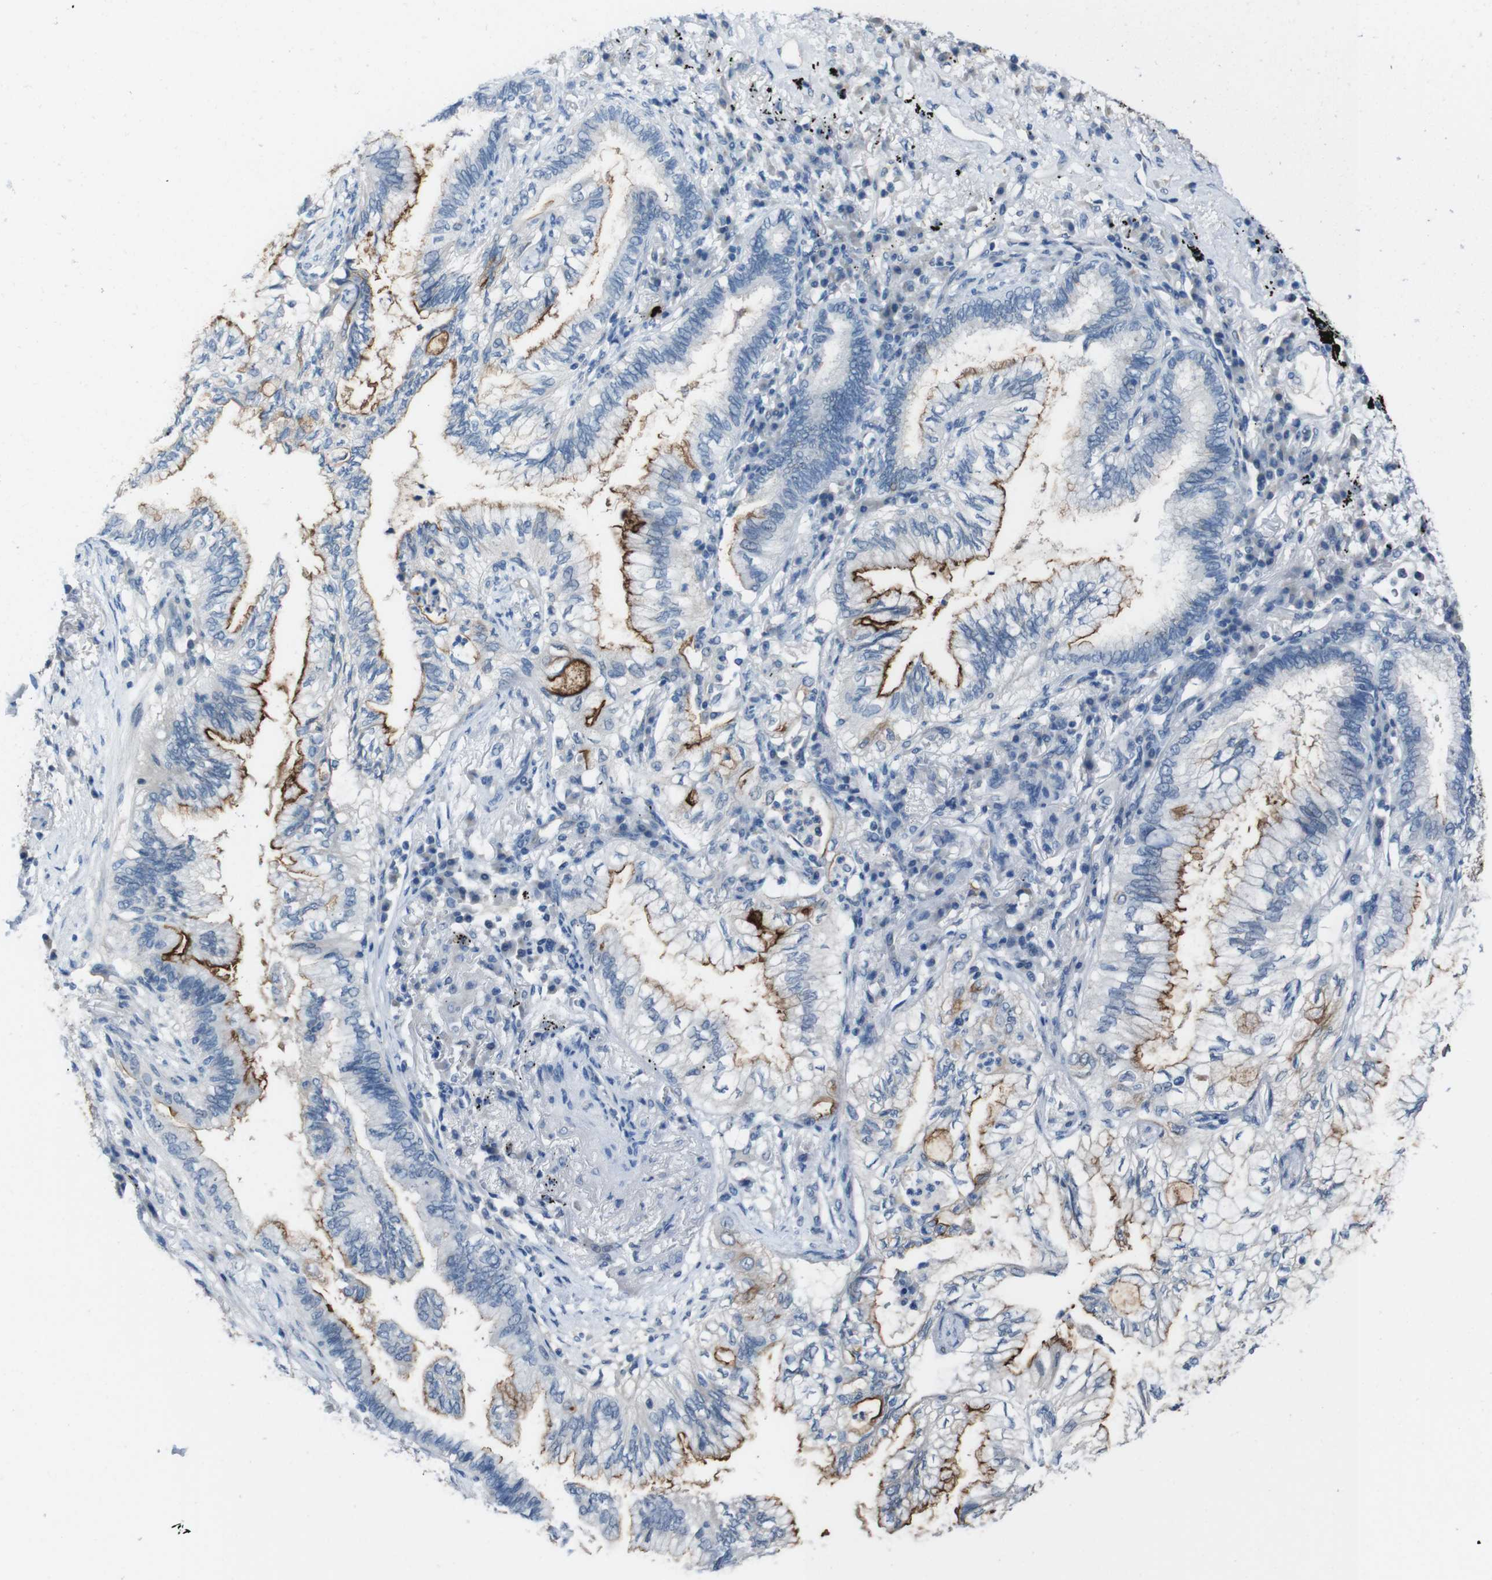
{"staining": {"intensity": "strong", "quantity": "25%-75%", "location": "cytoplasmic/membranous"}, "tissue": "lung cancer", "cell_type": "Tumor cells", "image_type": "cancer", "snomed": [{"axis": "morphology", "description": "Normal tissue, NOS"}, {"axis": "morphology", "description": "Adenocarcinoma, NOS"}, {"axis": "topography", "description": "Bronchus"}, {"axis": "topography", "description": "Lung"}], "caption": "Strong cytoplasmic/membranous expression for a protein is present in approximately 25%-75% of tumor cells of lung cancer (adenocarcinoma) using immunohistochemistry.", "gene": "CDHR2", "patient": {"sex": "female", "age": 70}}